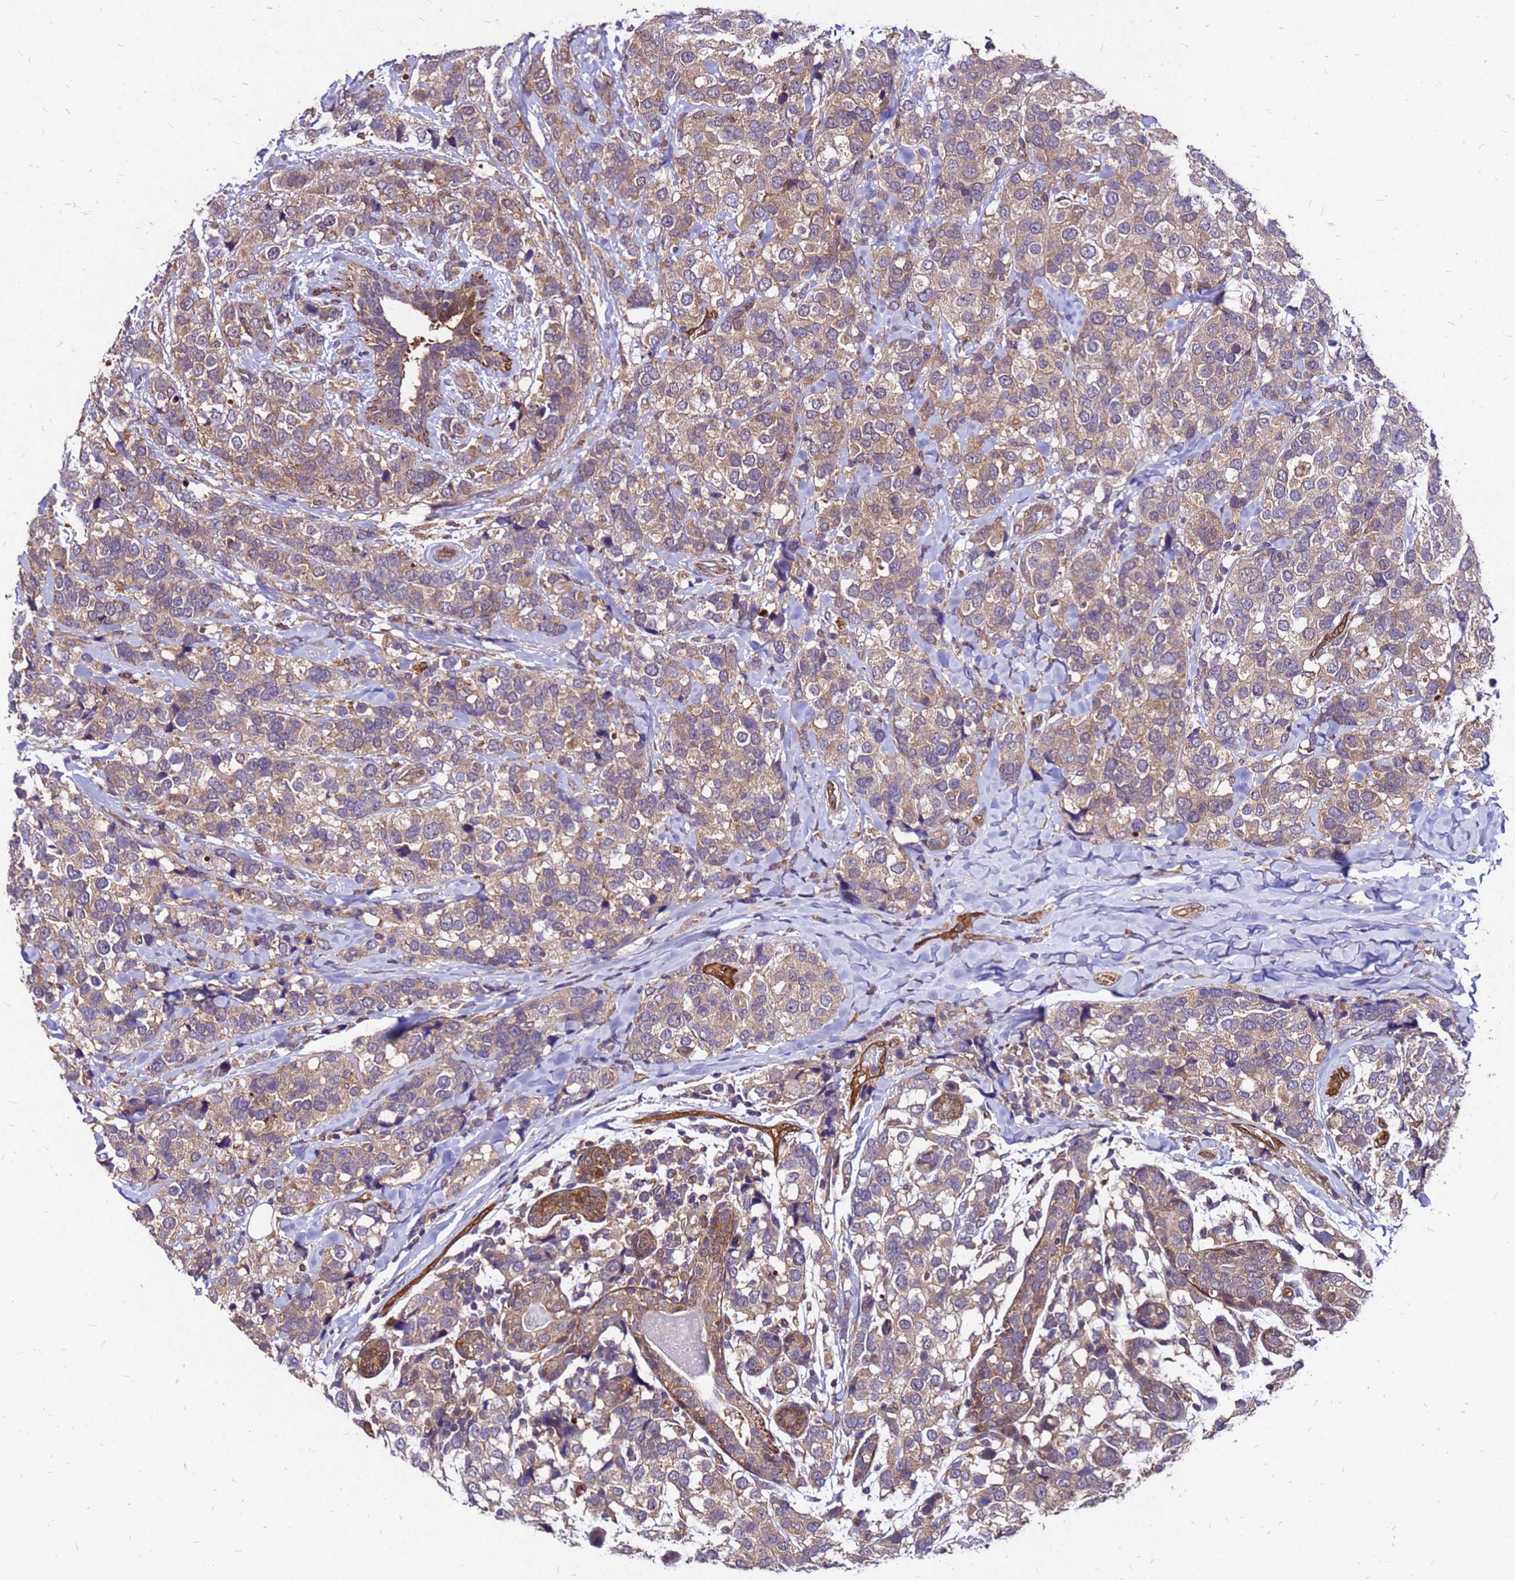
{"staining": {"intensity": "moderate", "quantity": ">75%", "location": "cytoplasmic/membranous"}, "tissue": "breast cancer", "cell_type": "Tumor cells", "image_type": "cancer", "snomed": [{"axis": "morphology", "description": "Lobular carcinoma"}, {"axis": "topography", "description": "Breast"}], "caption": "Protein analysis of breast cancer tissue exhibits moderate cytoplasmic/membranous positivity in about >75% of tumor cells.", "gene": "DUSP23", "patient": {"sex": "female", "age": 59}}